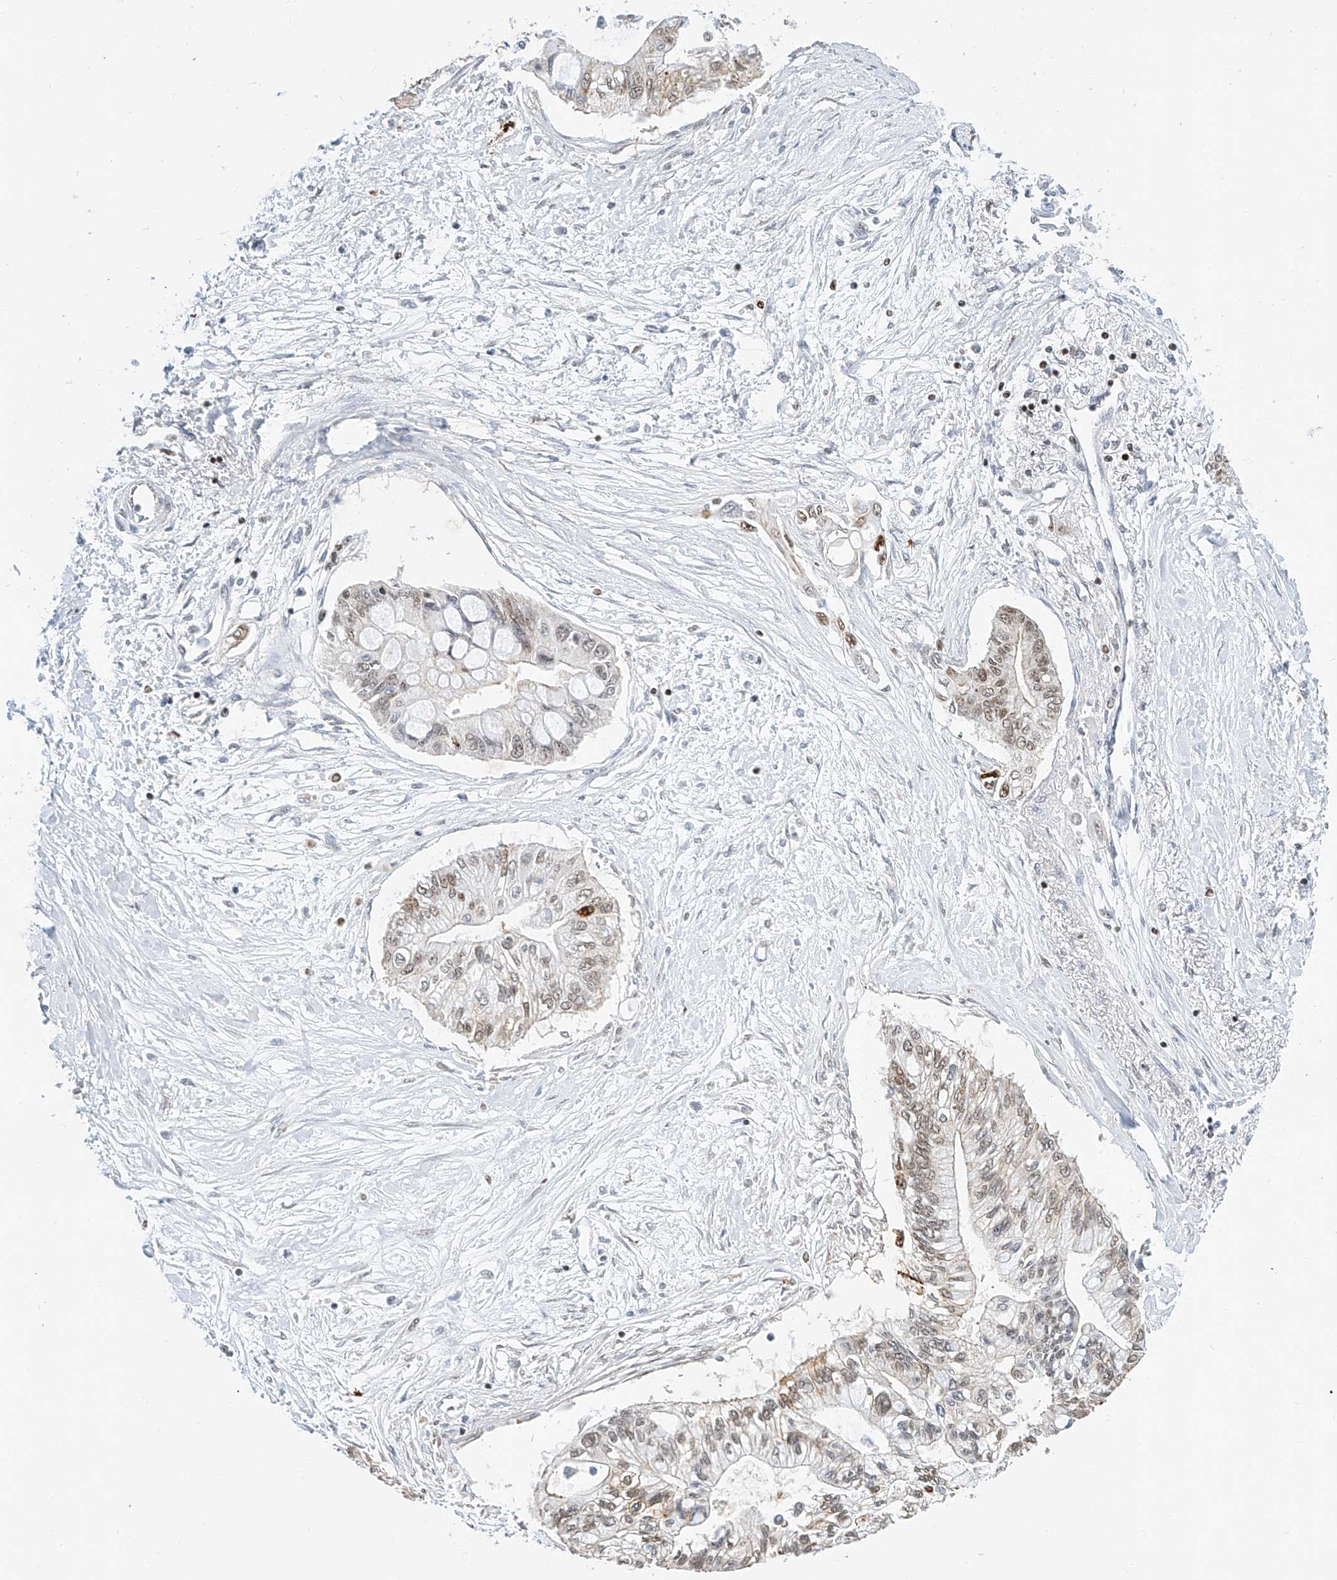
{"staining": {"intensity": "weak", "quantity": "25%-75%", "location": "nuclear"}, "tissue": "pancreatic cancer", "cell_type": "Tumor cells", "image_type": "cancer", "snomed": [{"axis": "morphology", "description": "Adenocarcinoma, NOS"}, {"axis": "topography", "description": "Pancreas"}], "caption": "The immunohistochemical stain labels weak nuclear staining in tumor cells of pancreatic cancer tissue. Using DAB (3,3'-diaminobenzidine) (brown) and hematoxylin (blue) stains, captured at high magnification using brightfield microscopy.", "gene": "CTDP1", "patient": {"sex": "female", "age": 77}}